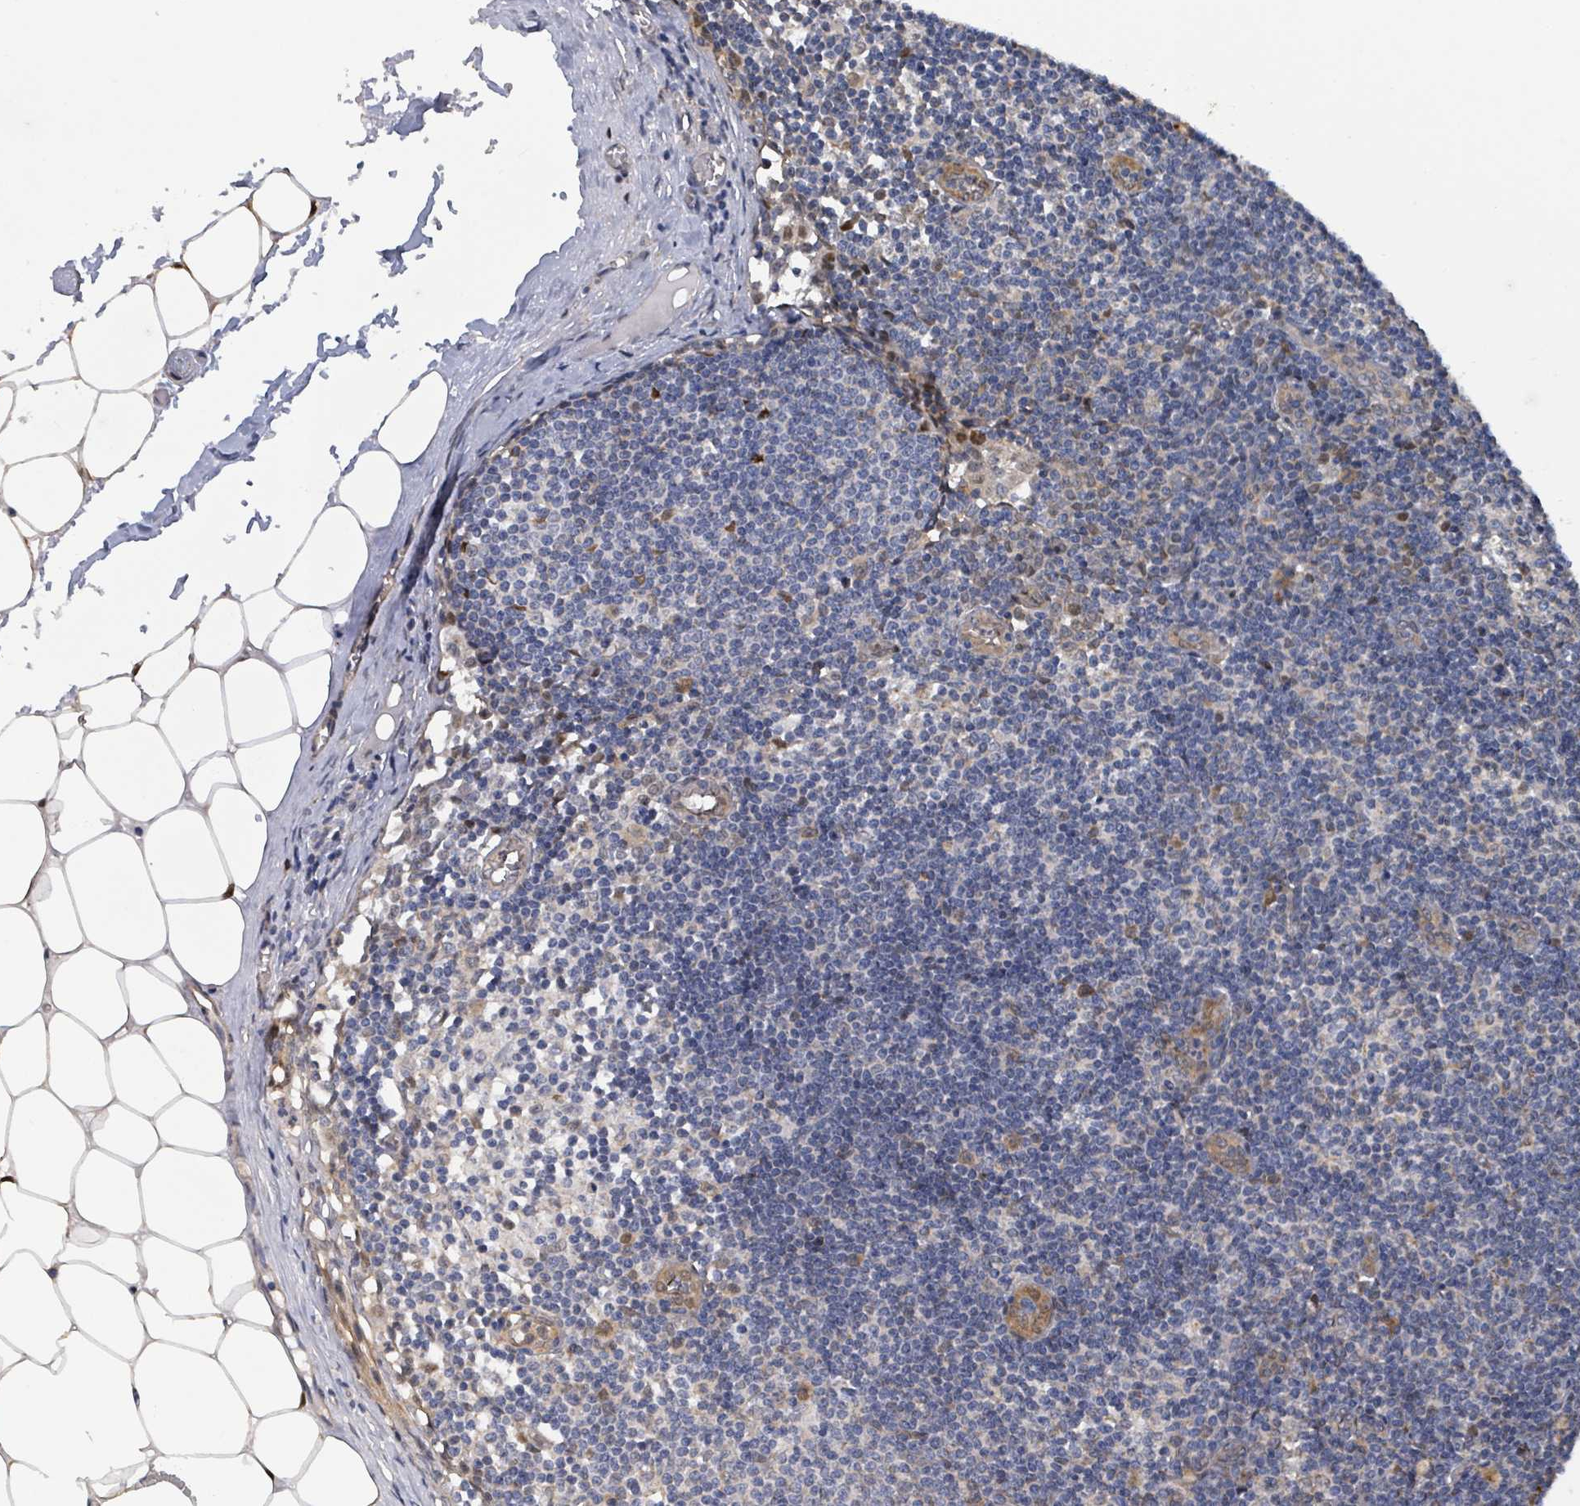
{"staining": {"intensity": "moderate", "quantity": "<25%", "location": "cytoplasmic/membranous,nuclear"}, "tissue": "lymph node", "cell_type": "Non-germinal center cells", "image_type": "normal", "snomed": [{"axis": "morphology", "description": "Normal tissue, NOS"}, {"axis": "topography", "description": "Lymph node"}], "caption": "Brown immunohistochemical staining in unremarkable human lymph node exhibits moderate cytoplasmic/membranous,nuclear staining in about <25% of non-germinal center cells. The staining was performed using DAB (3,3'-diaminobenzidine) to visualize the protein expression in brown, while the nuclei were stained in blue with hematoxylin (Magnification: 20x).", "gene": "PSMB7", "patient": {"sex": "female", "age": 42}}